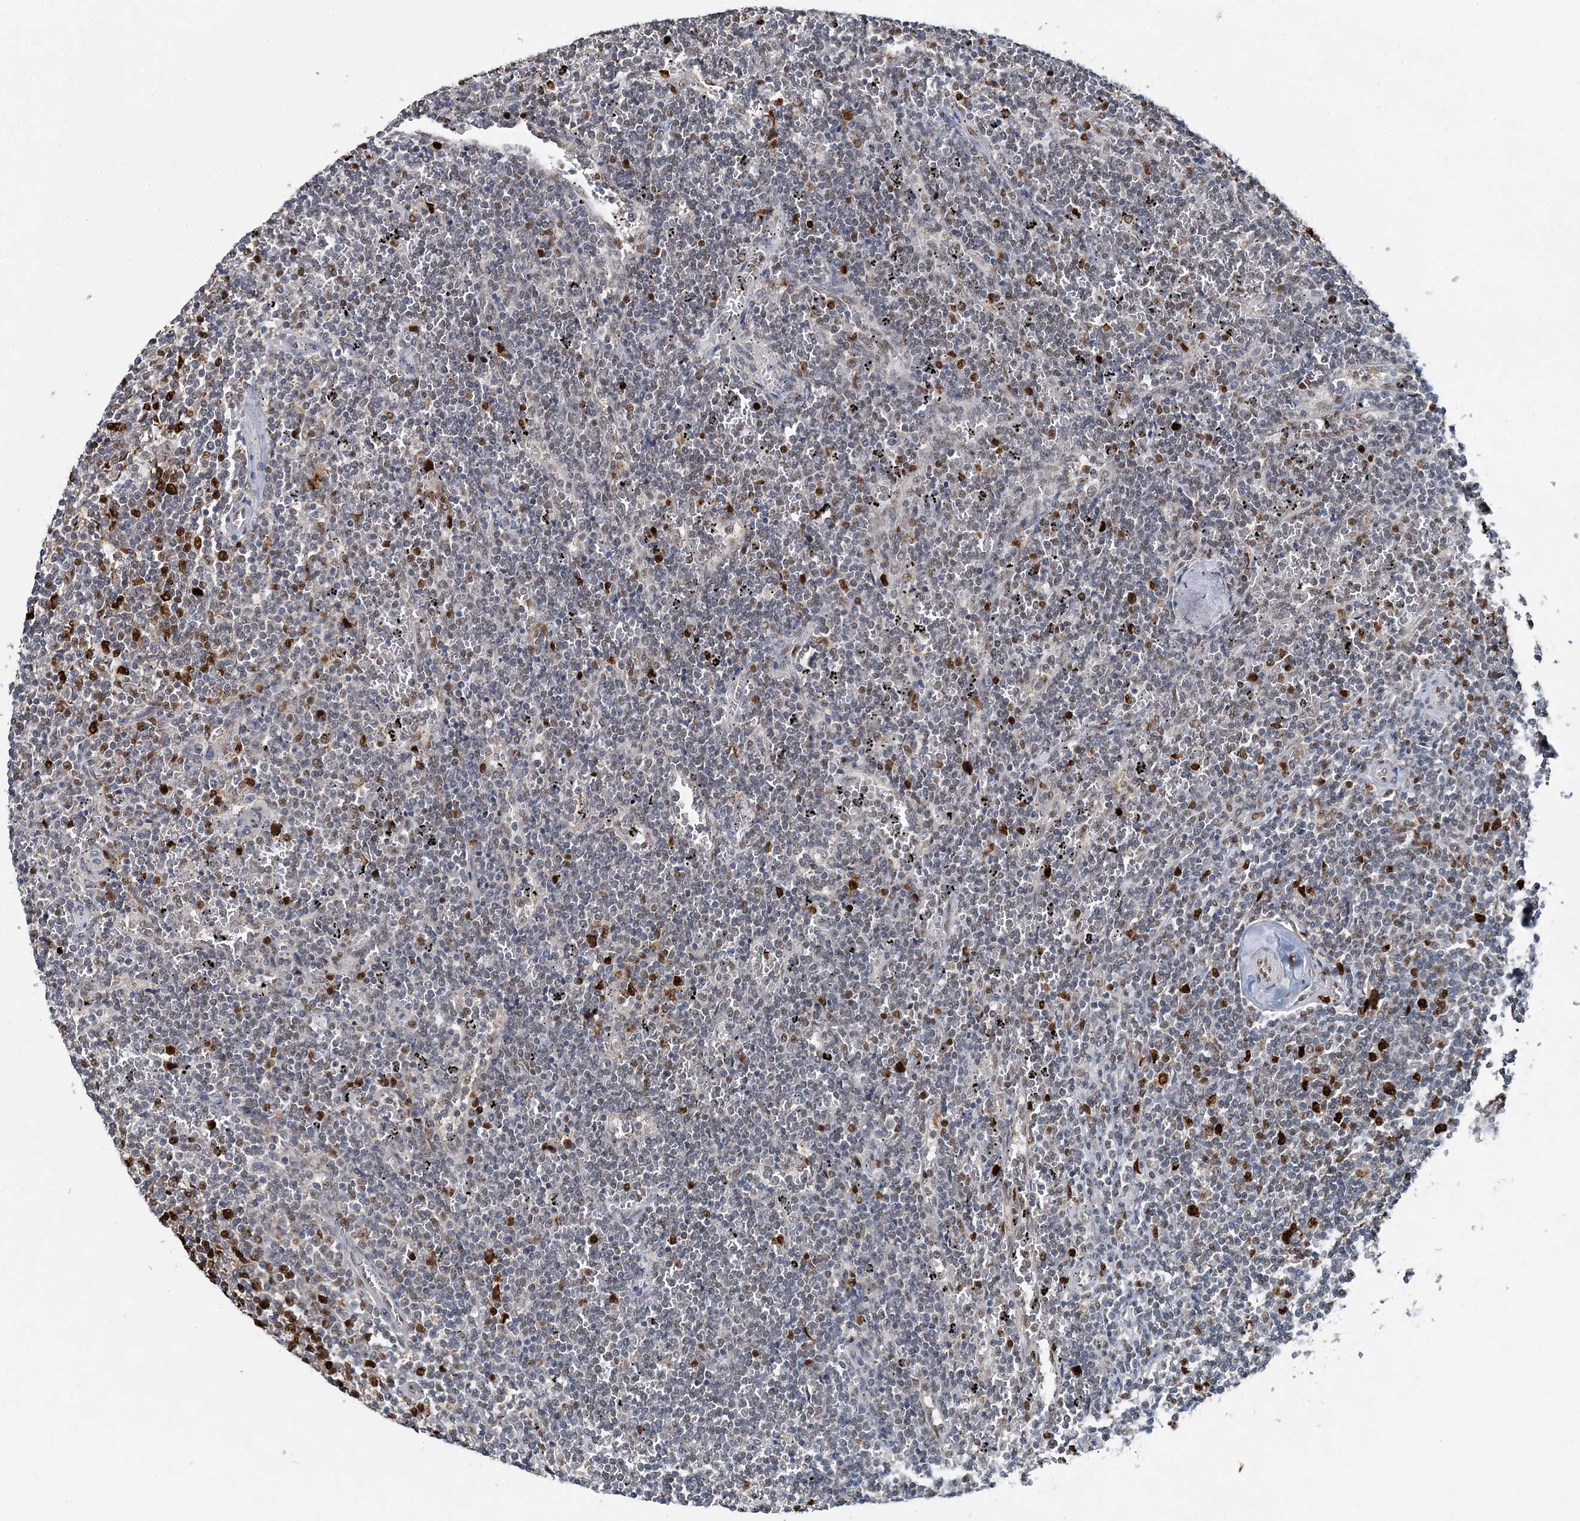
{"staining": {"intensity": "strong", "quantity": "<25%", "location": "nuclear"}, "tissue": "lymphoma", "cell_type": "Tumor cells", "image_type": "cancer", "snomed": [{"axis": "morphology", "description": "Malignant lymphoma, non-Hodgkin's type, Low grade"}, {"axis": "topography", "description": "Spleen"}], "caption": "Immunohistochemistry (IHC) of human lymphoma exhibits medium levels of strong nuclear positivity in approximately <25% of tumor cells.", "gene": "HAT1", "patient": {"sex": "female", "age": 50}}